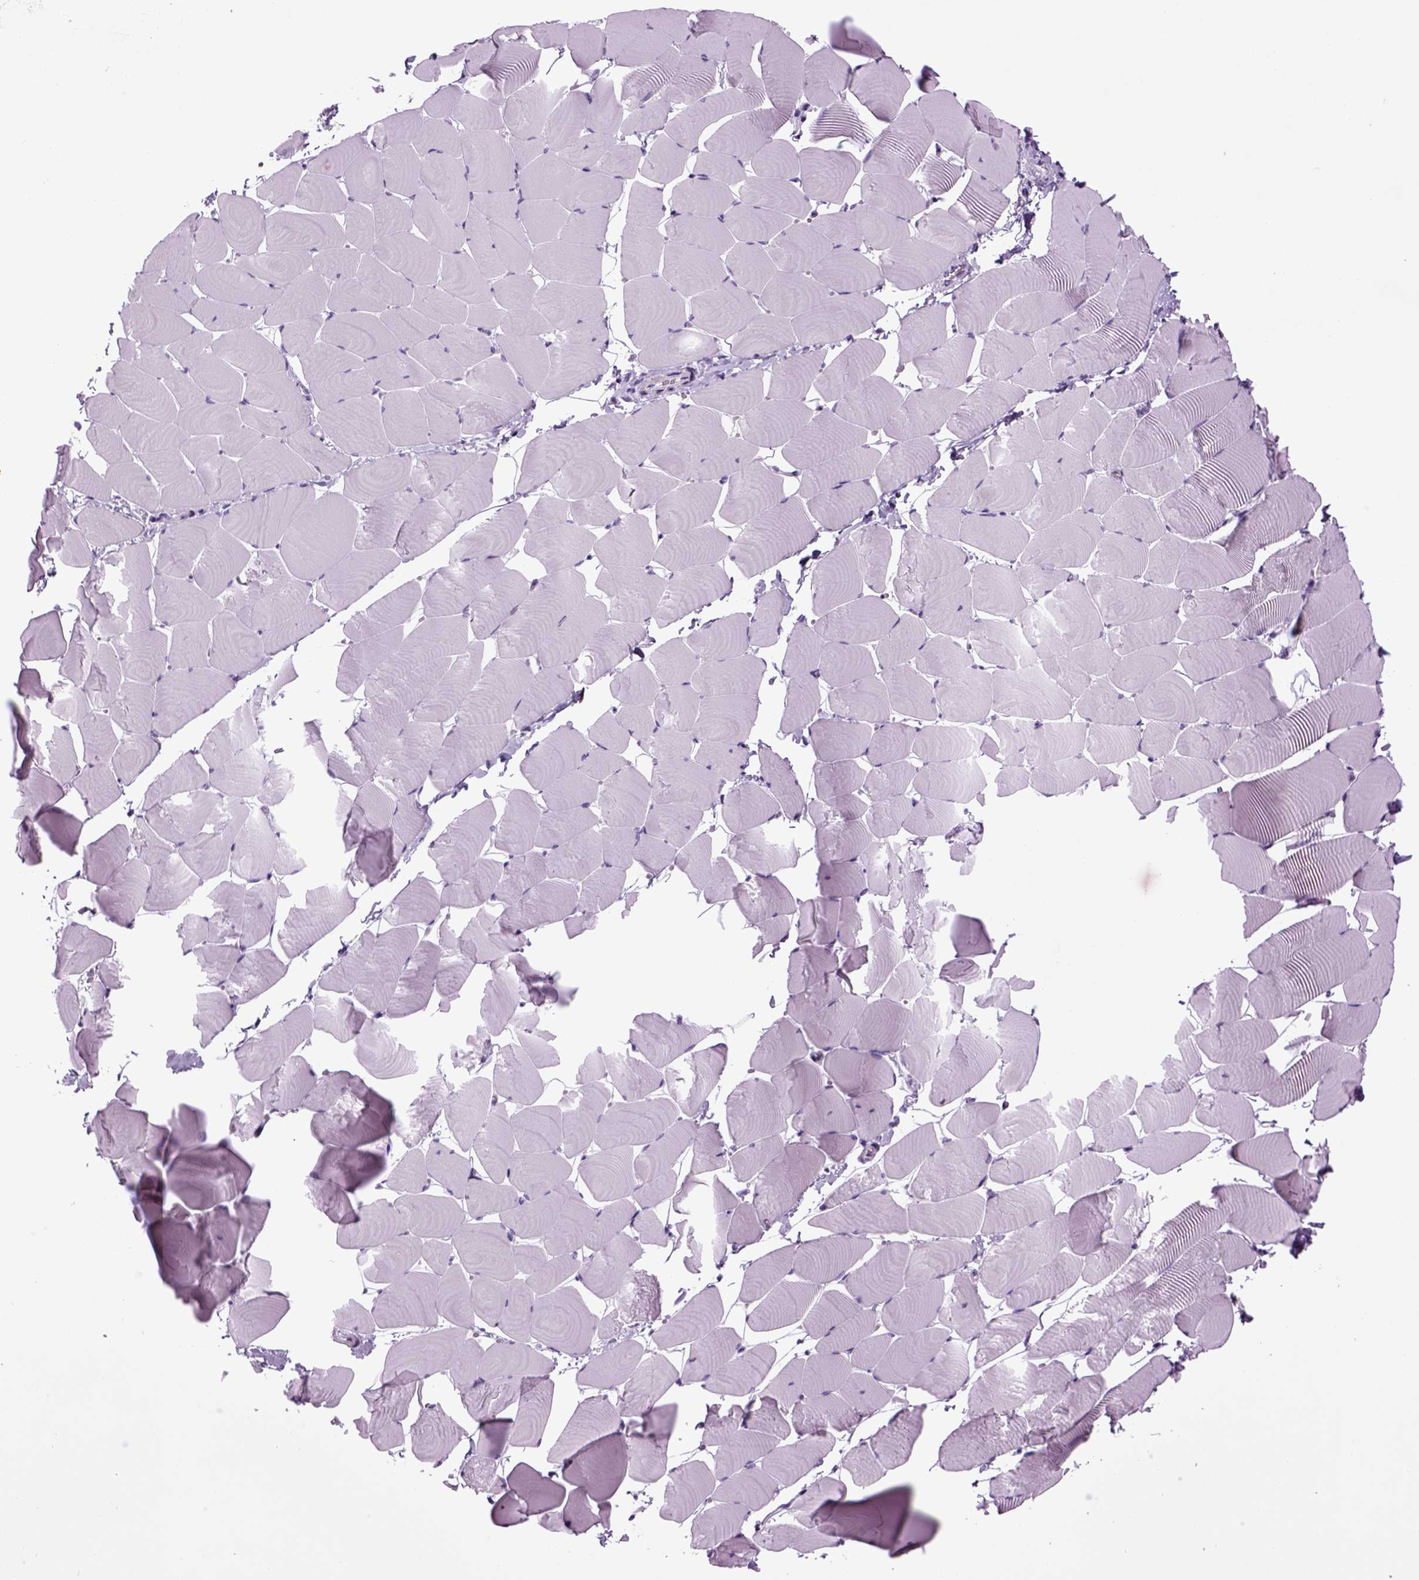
{"staining": {"intensity": "negative", "quantity": "none", "location": "none"}, "tissue": "skeletal muscle", "cell_type": "Myocytes", "image_type": "normal", "snomed": [{"axis": "morphology", "description": "Normal tissue, NOS"}, {"axis": "topography", "description": "Skeletal muscle"}], "caption": "An immunohistochemistry micrograph of normal skeletal muscle is shown. There is no staining in myocytes of skeletal muscle. (DAB (3,3'-diaminobenzidine) IHC with hematoxylin counter stain).", "gene": "HMCN2", "patient": {"sex": "male", "age": 25}}